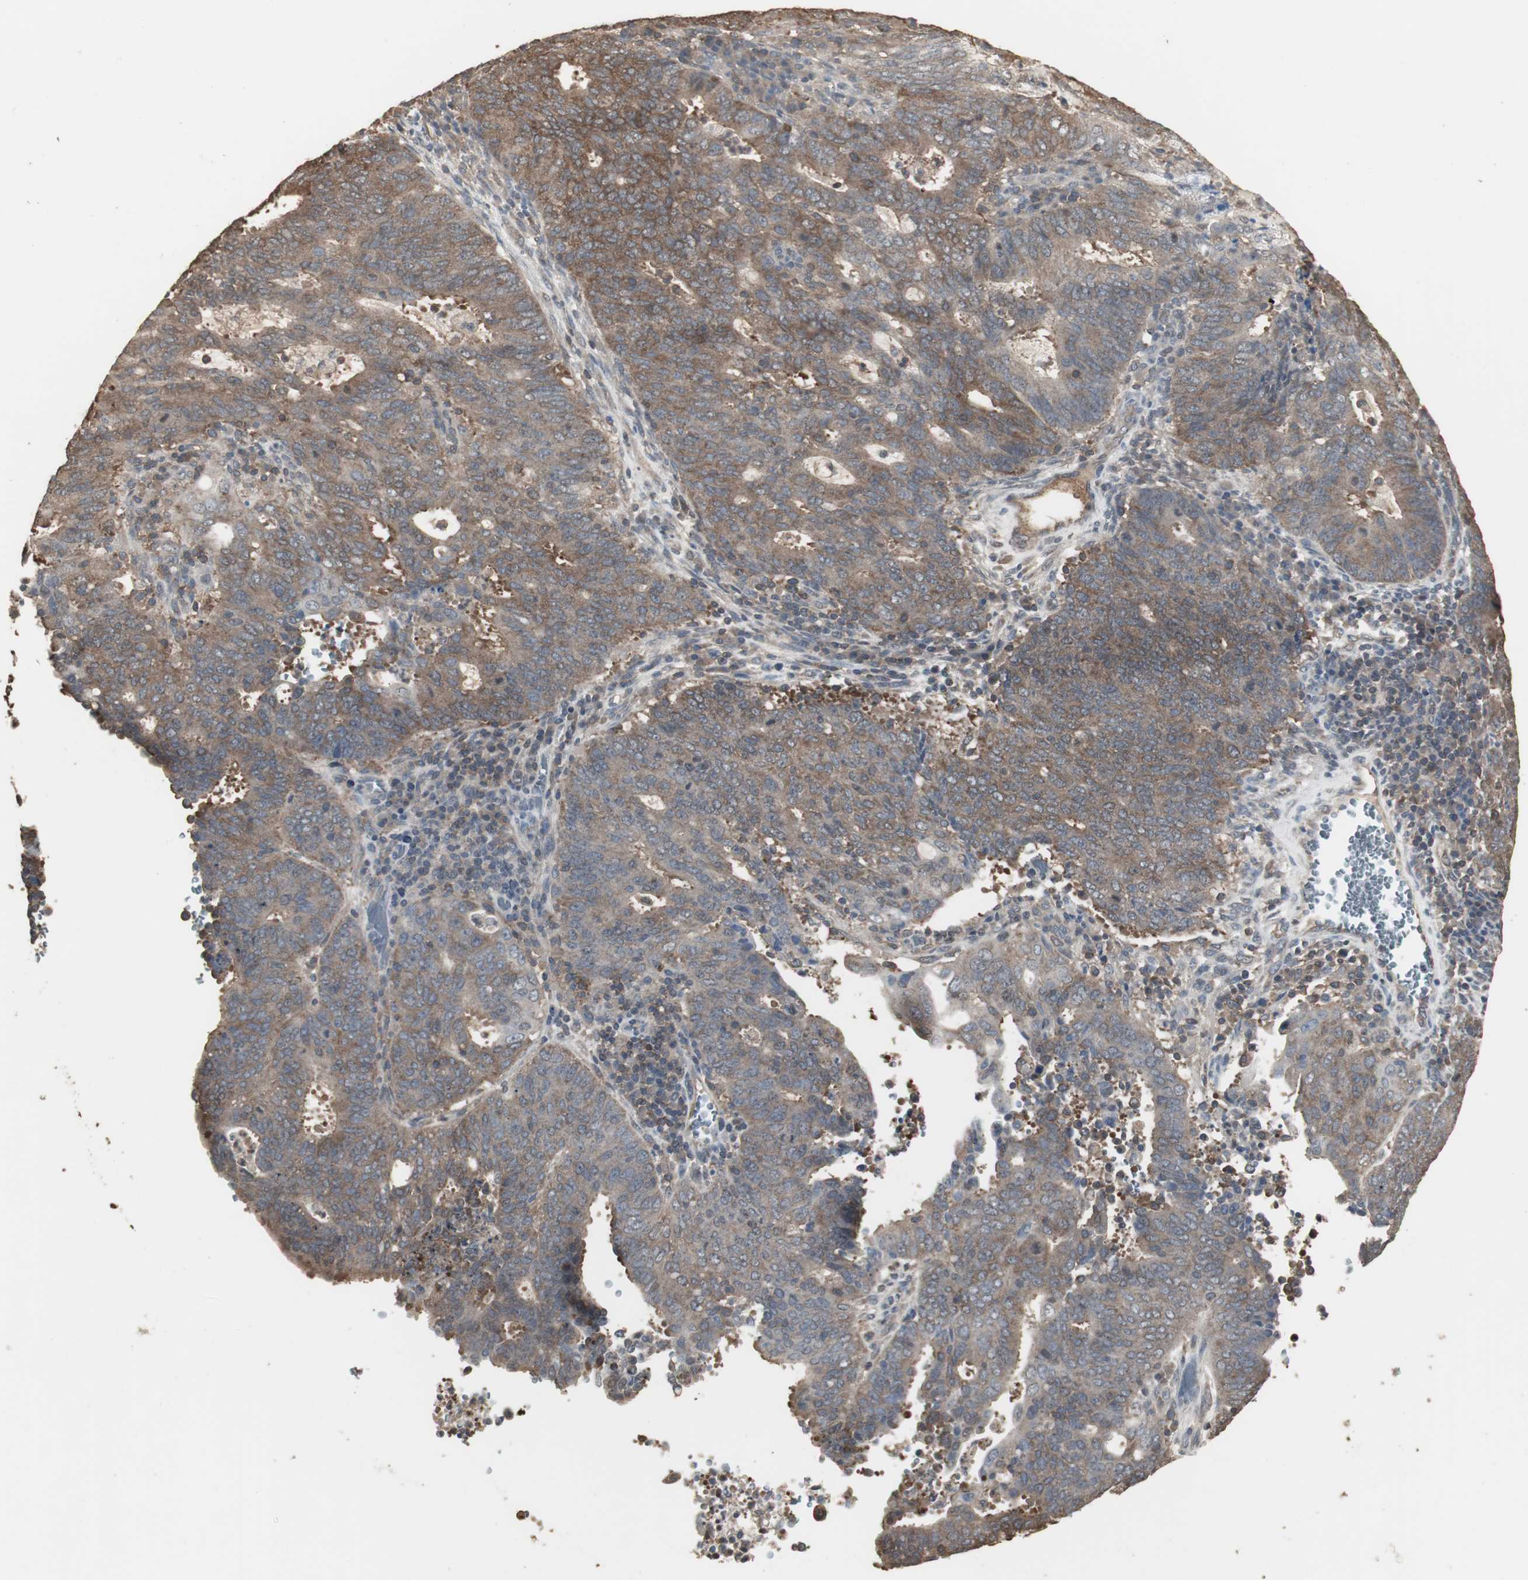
{"staining": {"intensity": "strong", "quantity": ">75%", "location": "cytoplasmic/membranous"}, "tissue": "cervical cancer", "cell_type": "Tumor cells", "image_type": "cancer", "snomed": [{"axis": "morphology", "description": "Adenocarcinoma, NOS"}, {"axis": "topography", "description": "Cervix"}], "caption": "Immunohistochemistry of human cervical adenocarcinoma reveals high levels of strong cytoplasmic/membranous positivity in approximately >75% of tumor cells.", "gene": "HPRT1", "patient": {"sex": "female", "age": 44}}